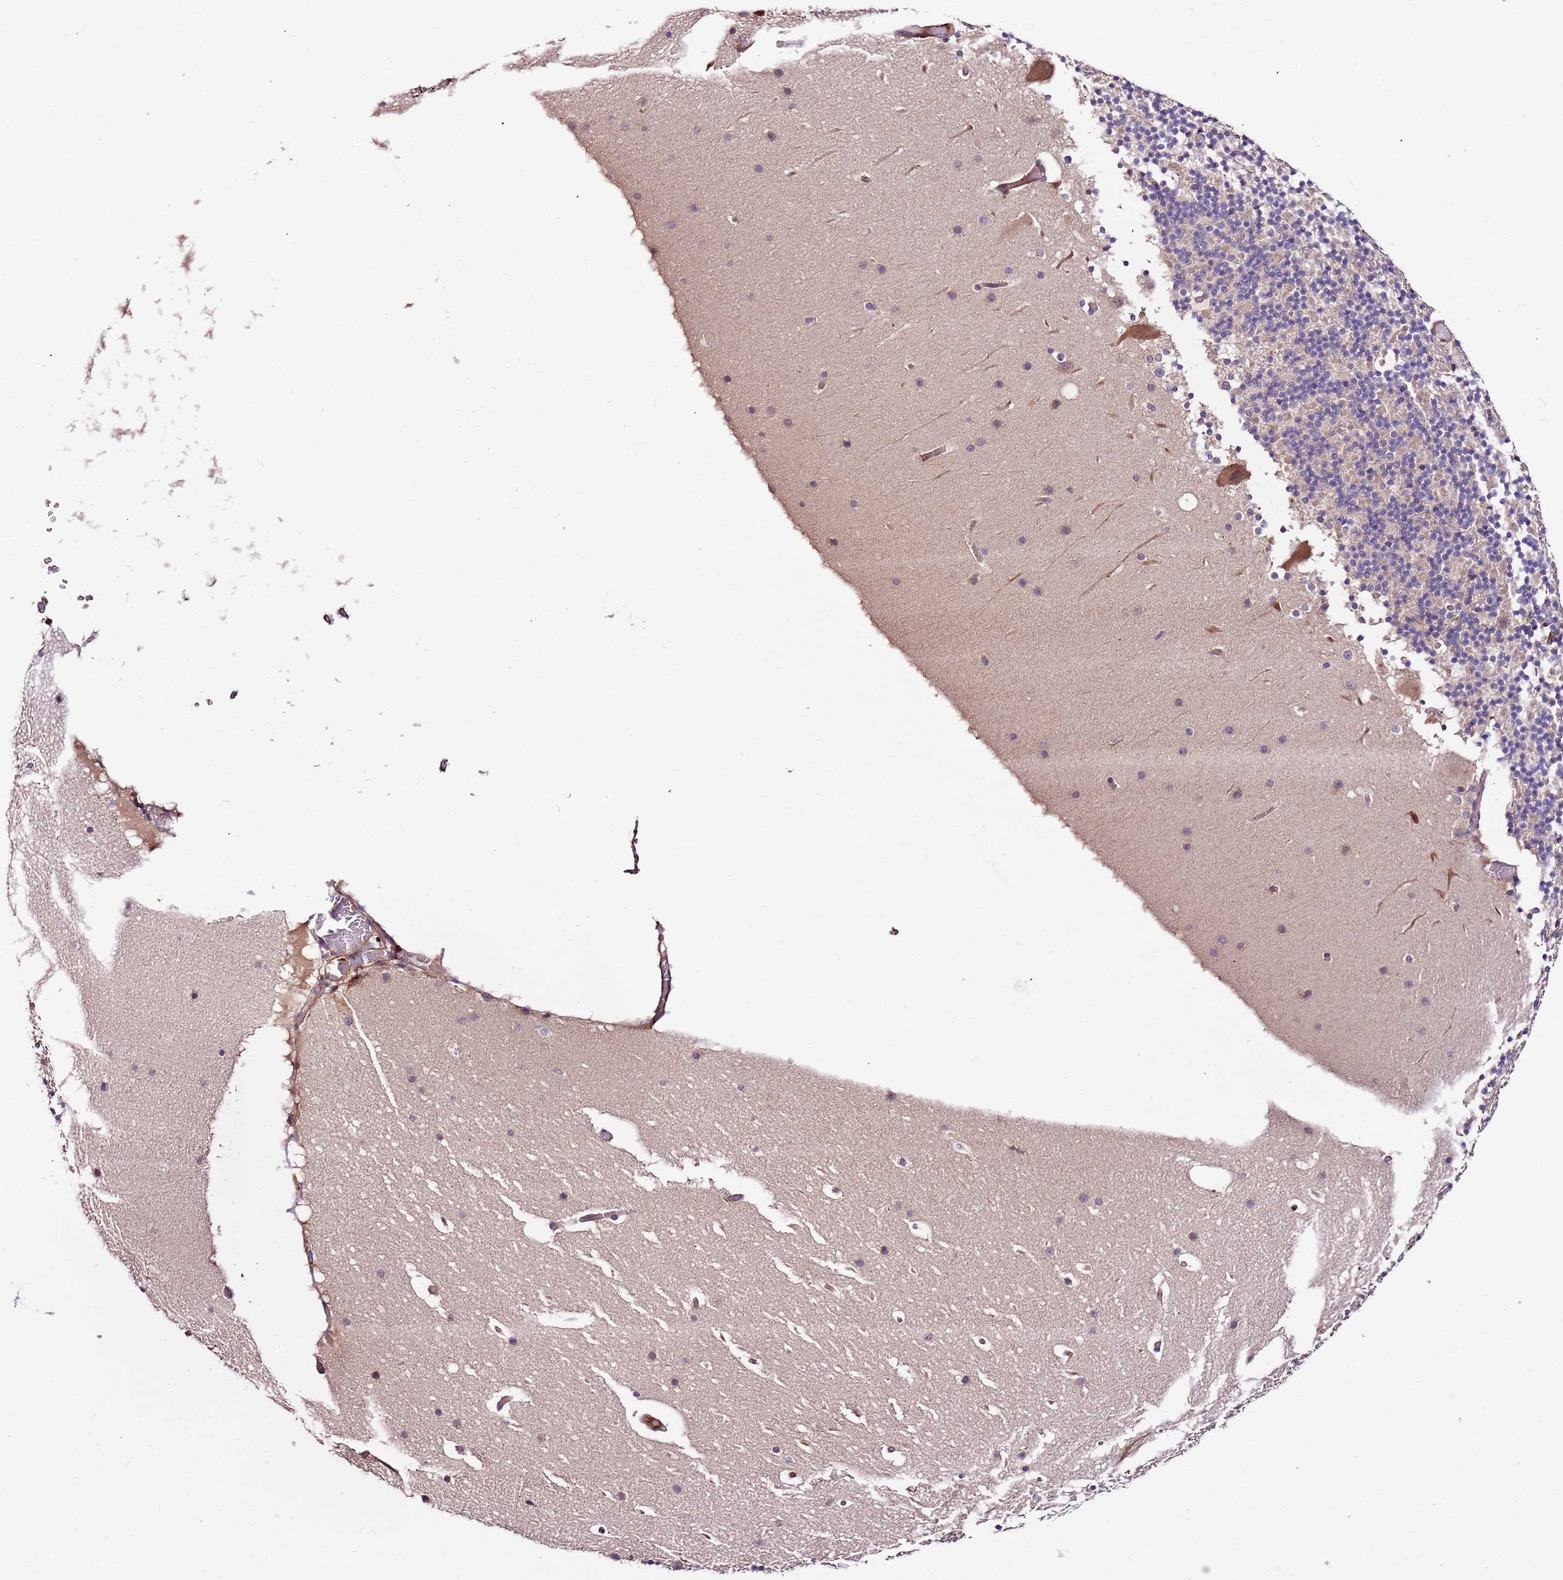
{"staining": {"intensity": "negative", "quantity": "none", "location": "none"}, "tissue": "cerebellum", "cell_type": "Cells in granular layer", "image_type": "normal", "snomed": [{"axis": "morphology", "description": "Normal tissue, NOS"}, {"axis": "topography", "description": "Cerebellum"}], "caption": "This histopathology image is of normal cerebellum stained with IHC to label a protein in brown with the nuclei are counter-stained blue. There is no positivity in cells in granular layer.", "gene": "DENR", "patient": {"sex": "male", "age": 57}}